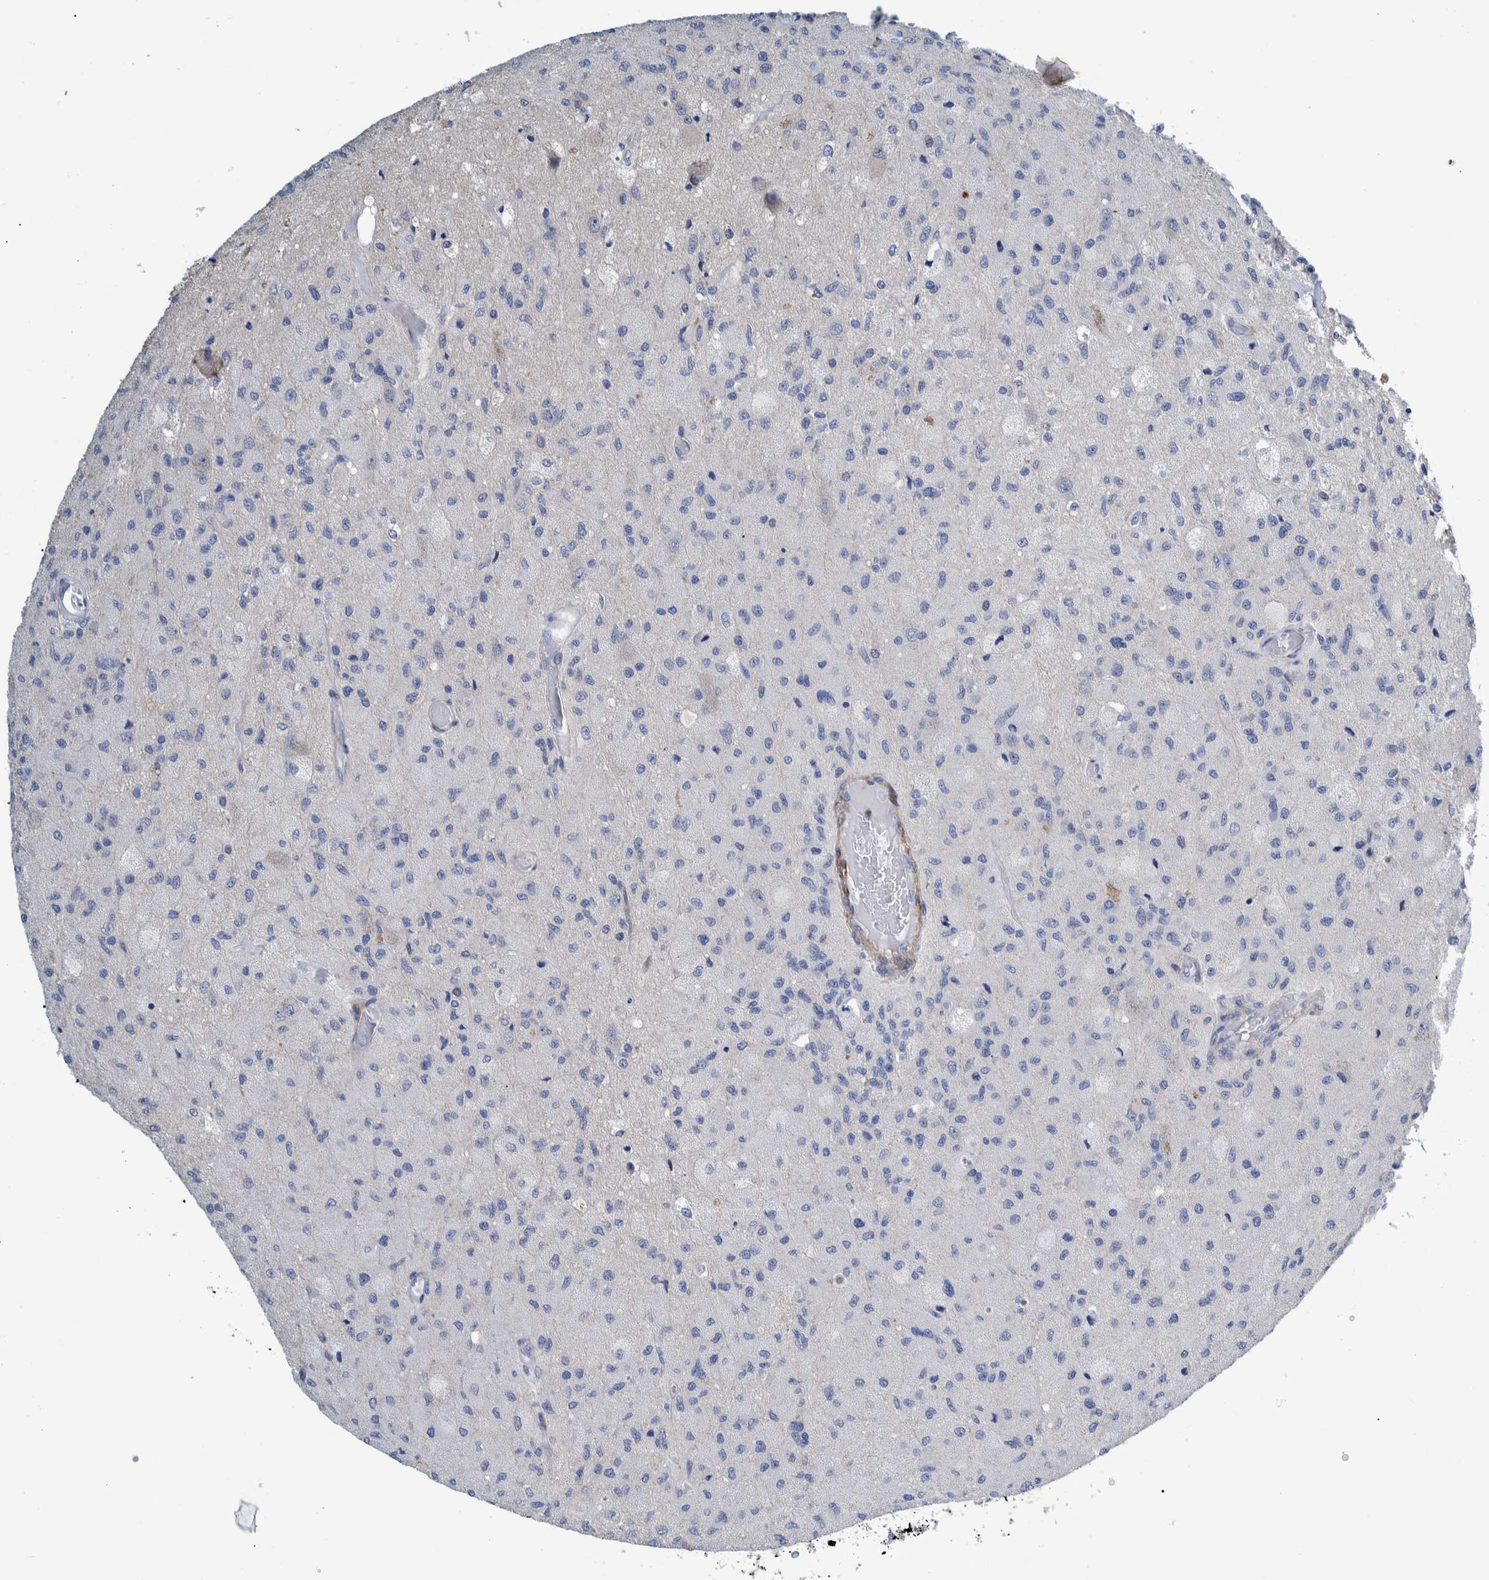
{"staining": {"intensity": "negative", "quantity": "none", "location": "none"}, "tissue": "glioma", "cell_type": "Tumor cells", "image_type": "cancer", "snomed": [{"axis": "morphology", "description": "Normal tissue, NOS"}, {"axis": "morphology", "description": "Glioma, malignant, High grade"}, {"axis": "topography", "description": "Cerebral cortex"}], "caption": "A high-resolution histopathology image shows immunohistochemistry staining of malignant high-grade glioma, which reveals no significant positivity in tumor cells.", "gene": "MKS1", "patient": {"sex": "male", "age": 77}}